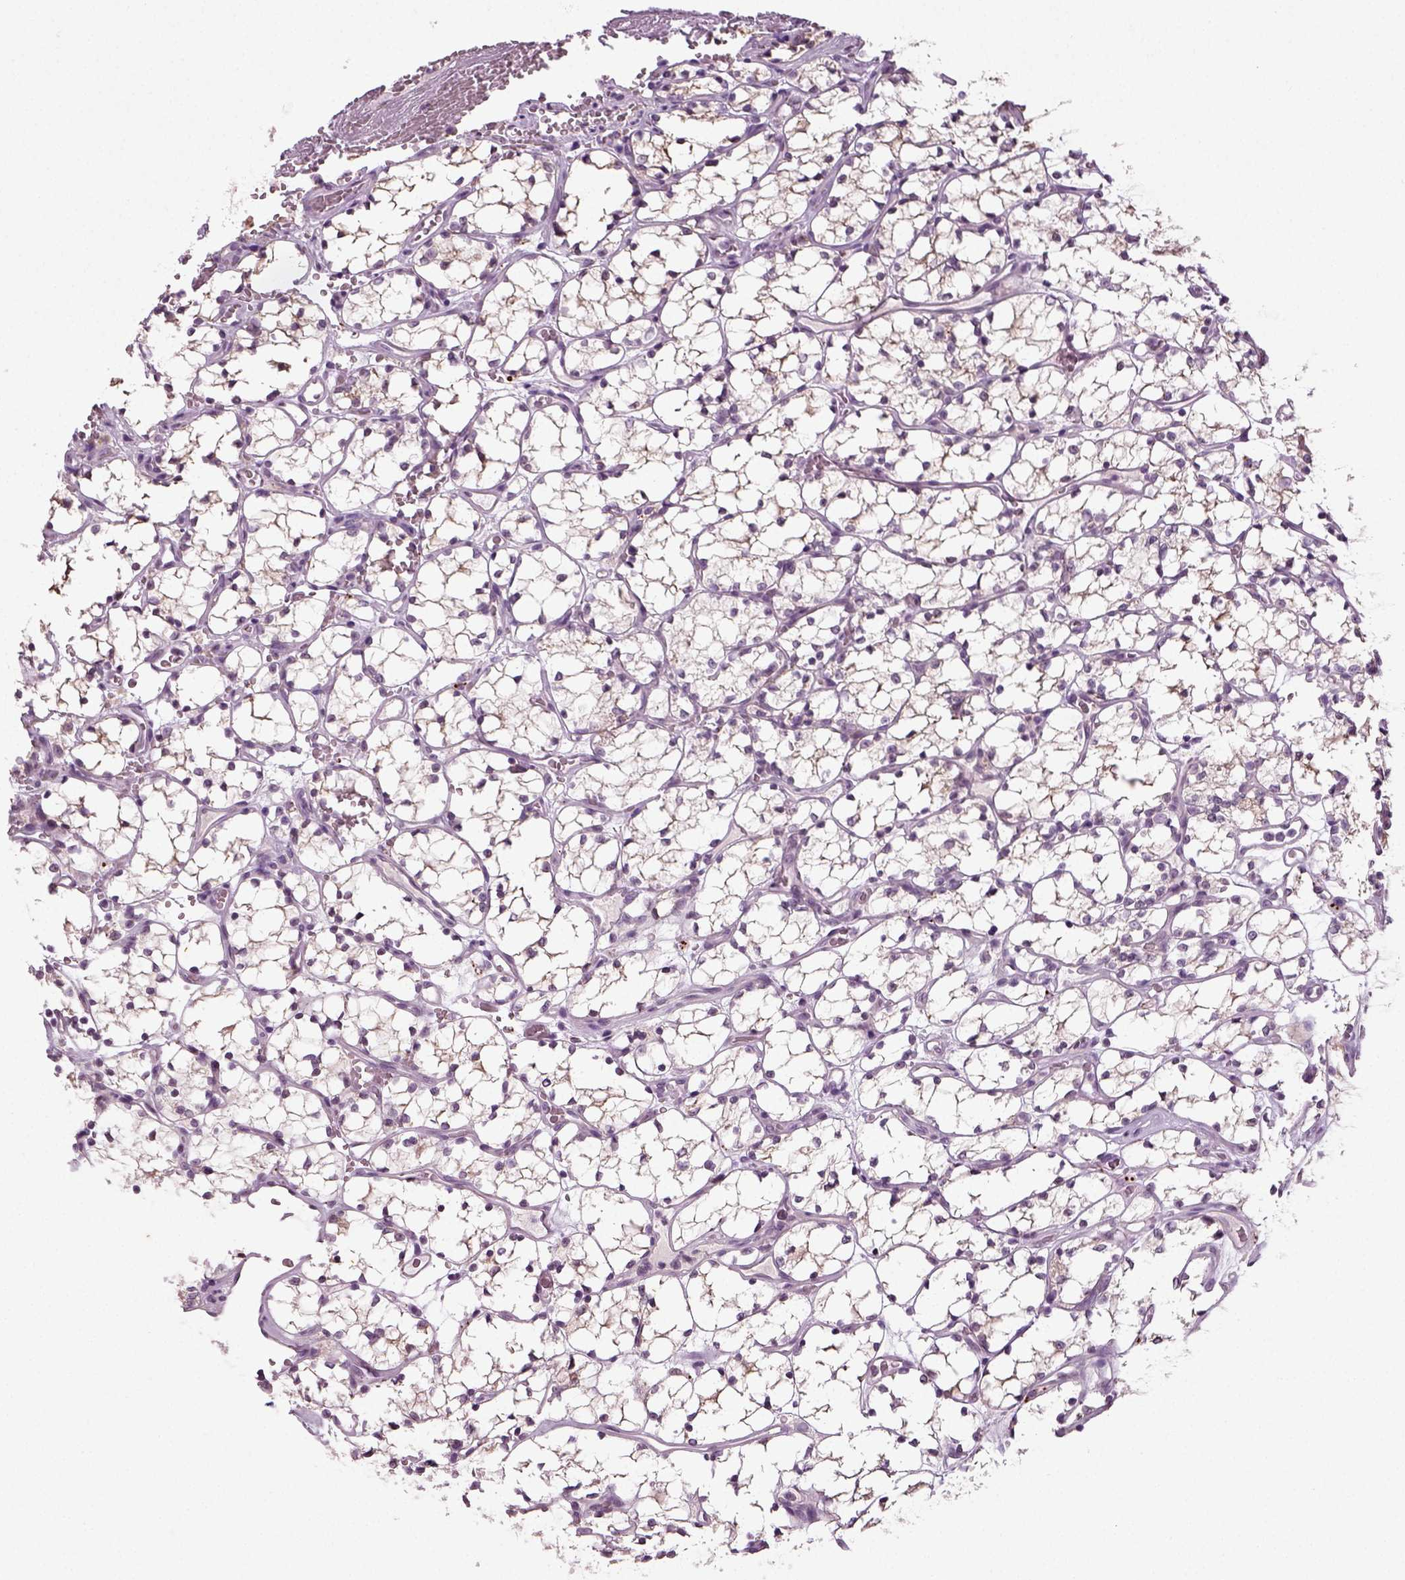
{"staining": {"intensity": "negative", "quantity": "none", "location": "none"}, "tissue": "renal cancer", "cell_type": "Tumor cells", "image_type": "cancer", "snomed": [{"axis": "morphology", "description": "Adenocarcinoma, NOS"}, {"axis": "topography", "description": "Kidney"}], "caption": "Immunohistochemistry (IHC) photomicrograph of human renal adenocarcinoma stained for a protein (brown), which displays no staining in tumor cells.", "gene": "SYNGAP1", "patient": {"sex": "female", "age": 69}}